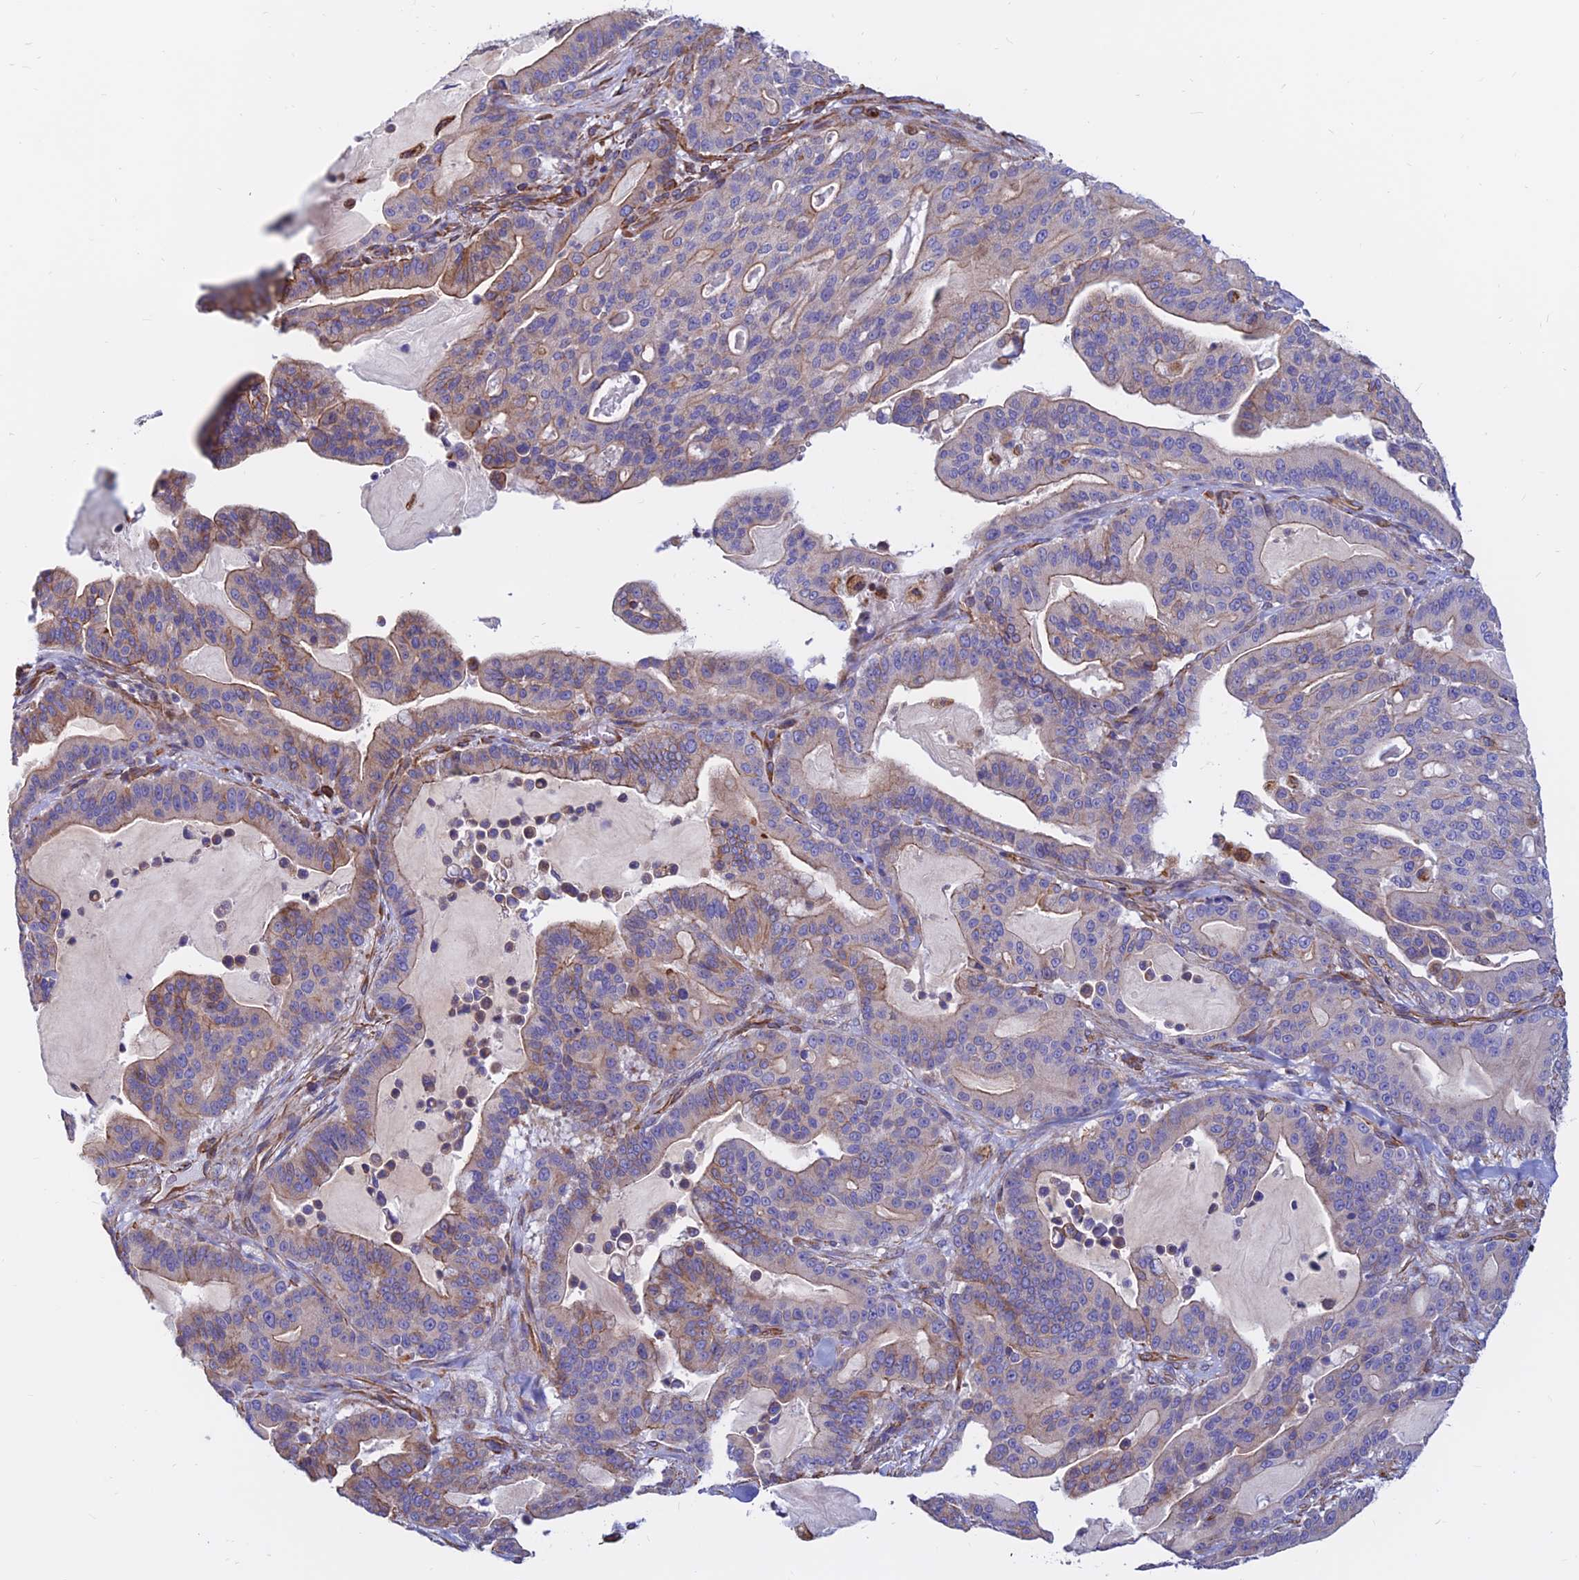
{"staining": {"intensity": "weak", "quantity": "<25%", "location": "cytoplasmic/membranous"}, "tissue": "pancreatic cancer", "cell_type": "Tumor cells", "image_type": "cancer", "snomed": [{"axis": "morphology", "description": "Adenocarcinoma, NOS"}, {"axis": "topography", "description": "Pancreas"}], "caption": "IHC of human pancreatic cancer (adenocarcinoma) shows no expression in tumor cells.", "gene": "CDK18", "patient": {"sex": "male", "age": 63}}